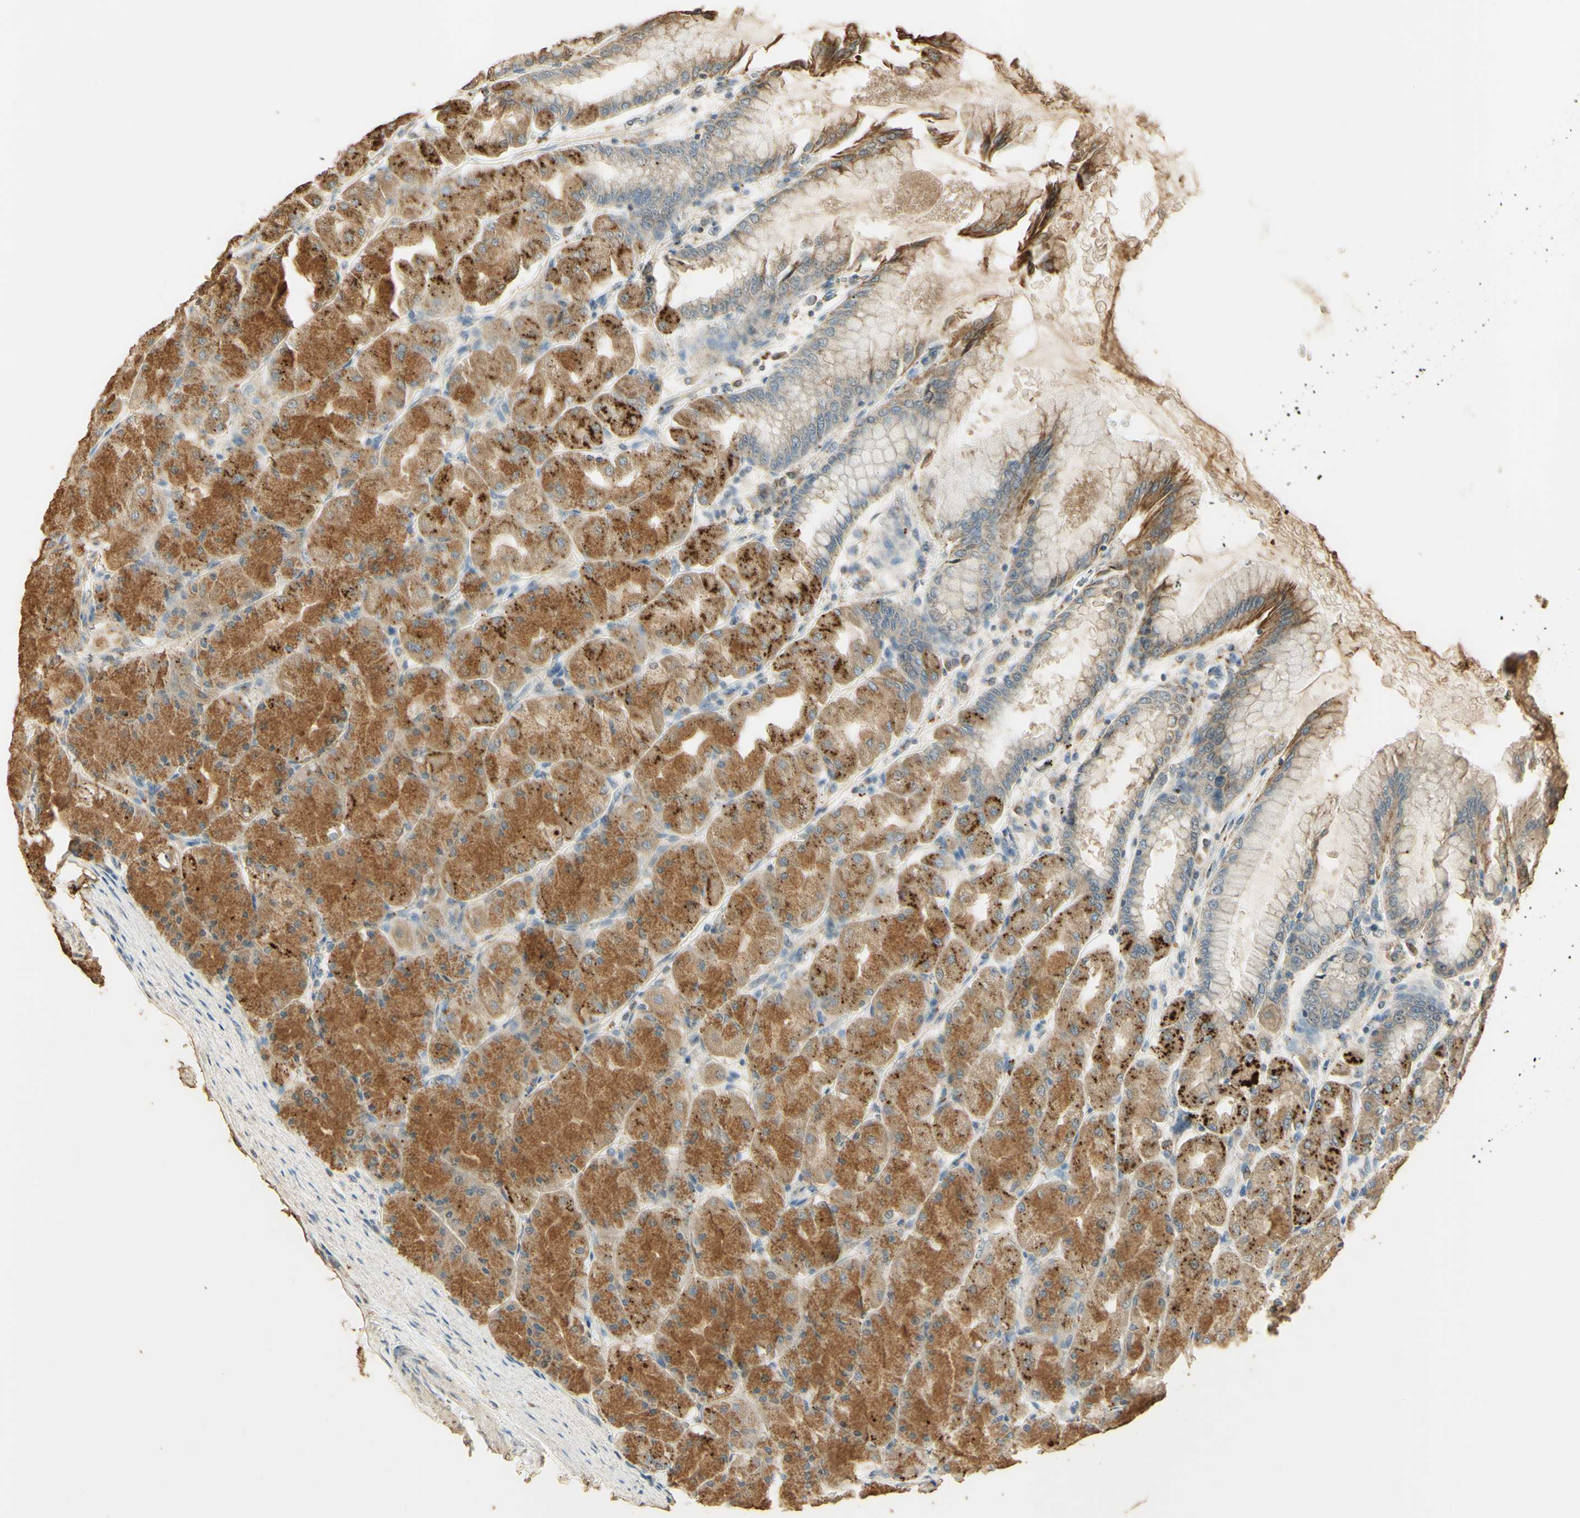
{"staining": {"intensity": "moderate", "quantity": ">75%", "location": "cytoplasmic/membranous"}, "tissue": "stomach", "cell_type": "Glandular cells", "image_type": "normal", "snomed": [{"axis": "morphology", "description": "Normal tissue, NOS"}, {"axis": "topography", "description": "Stomach, upper"}], "caption": "Moderate cytoplasmic/membranous expression for a protein is present in approximately >75% of glandular cells of unremarkable stomach using immunohistochemistry (IHC).", "gene": "ARHGEF17", "patient": {"sex": "female", "age": 56}}